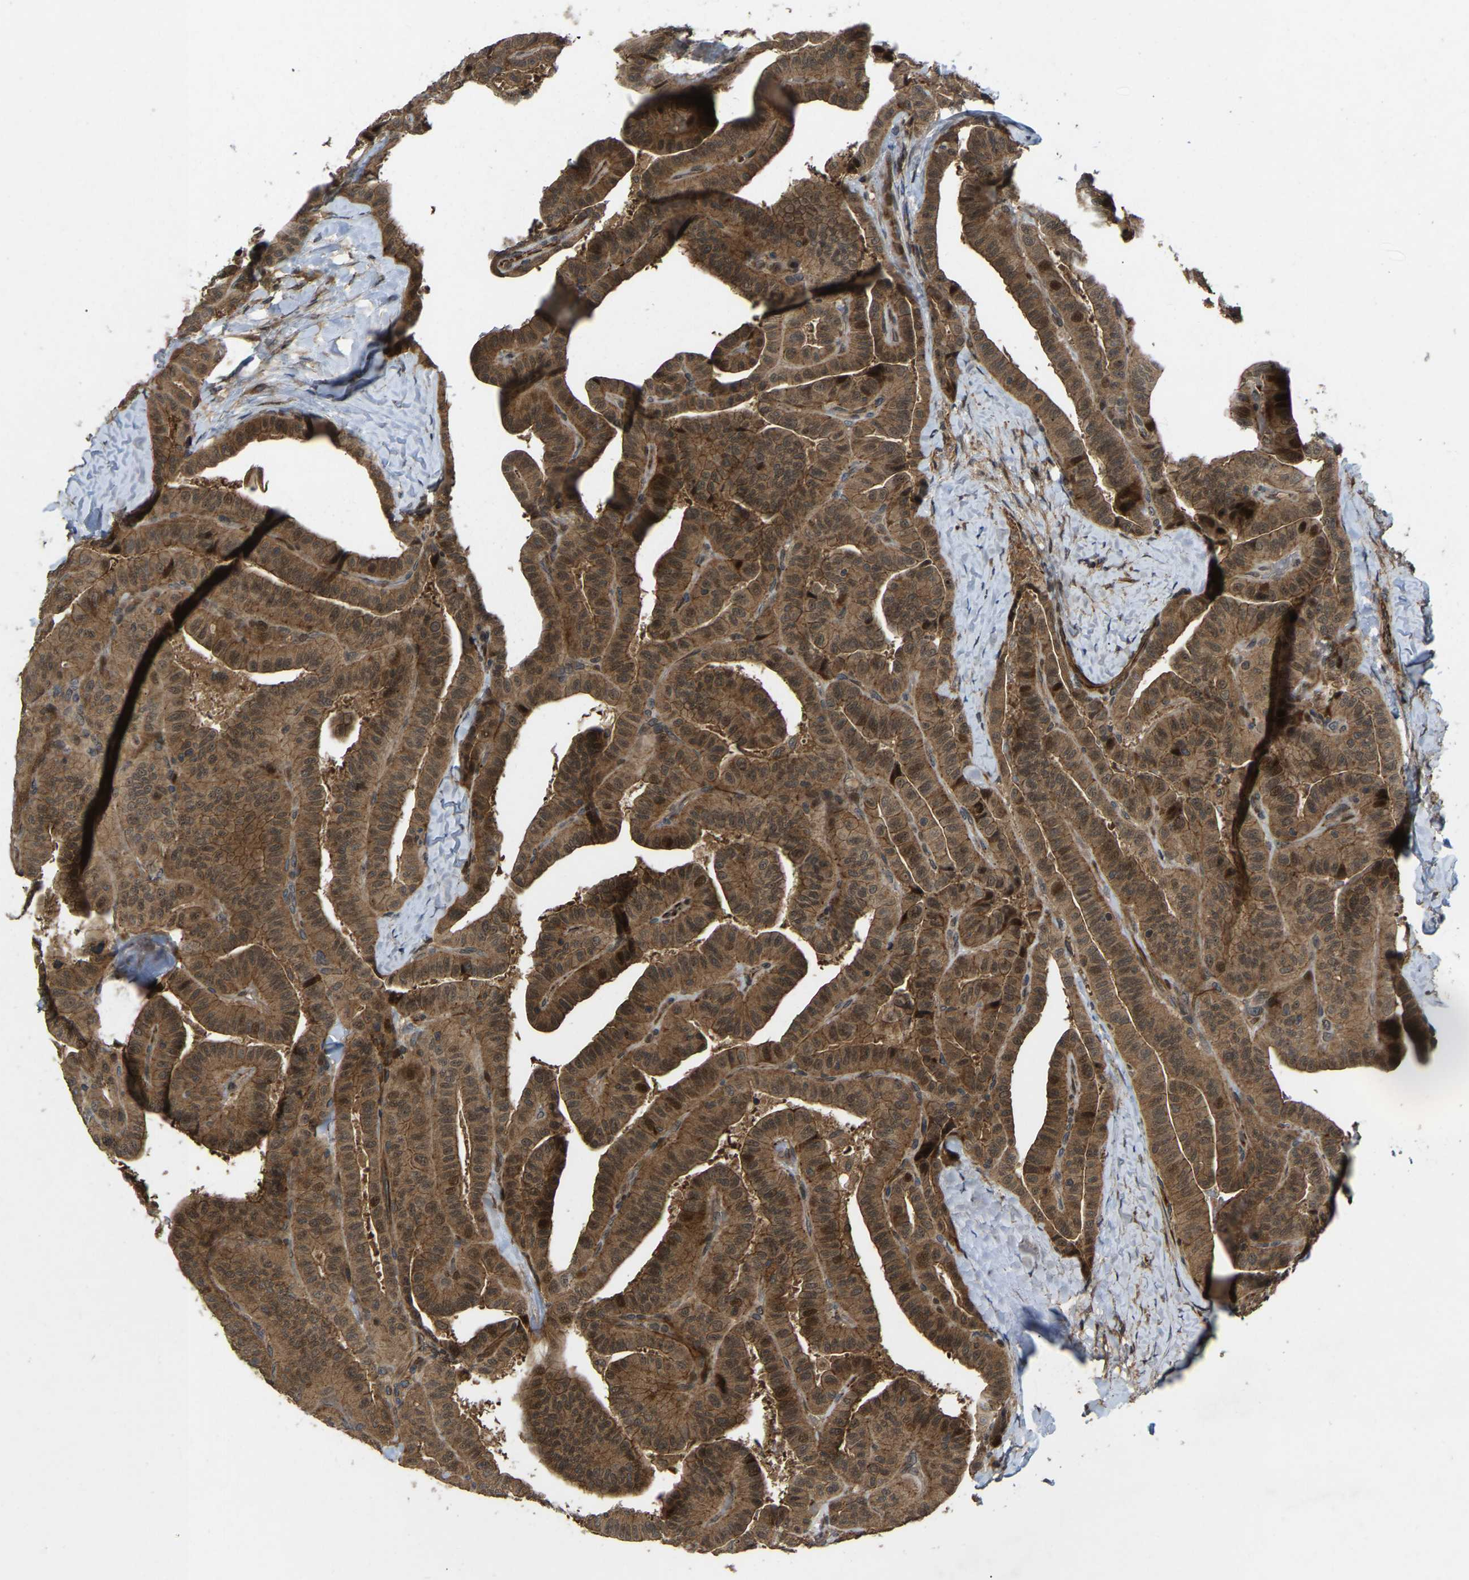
{"staining": {"intensity": "moderate", "quantity": ">75%", "location": "cytoplasmic/membranous,nuclear"}, "tissue": "thyroid cancer", "cell_type": "Tumor cells", "image_type": "cancer", "snomed": [{"axis": "morphology", "description": "Papillary adenocarcinoma, NOS"}, {"axis": "topography", "description": "Thyroid gland"}], "caption": "Moderate cytoplasmic/membranous and nuclear staining for a protein is seen in about >75% of tumor cells of thyroid papillary adenocarcinoma using immunohistochemistry (IHC).", "gene": "KIAA1549", "patient": {"sex": "male", "age": 77}}